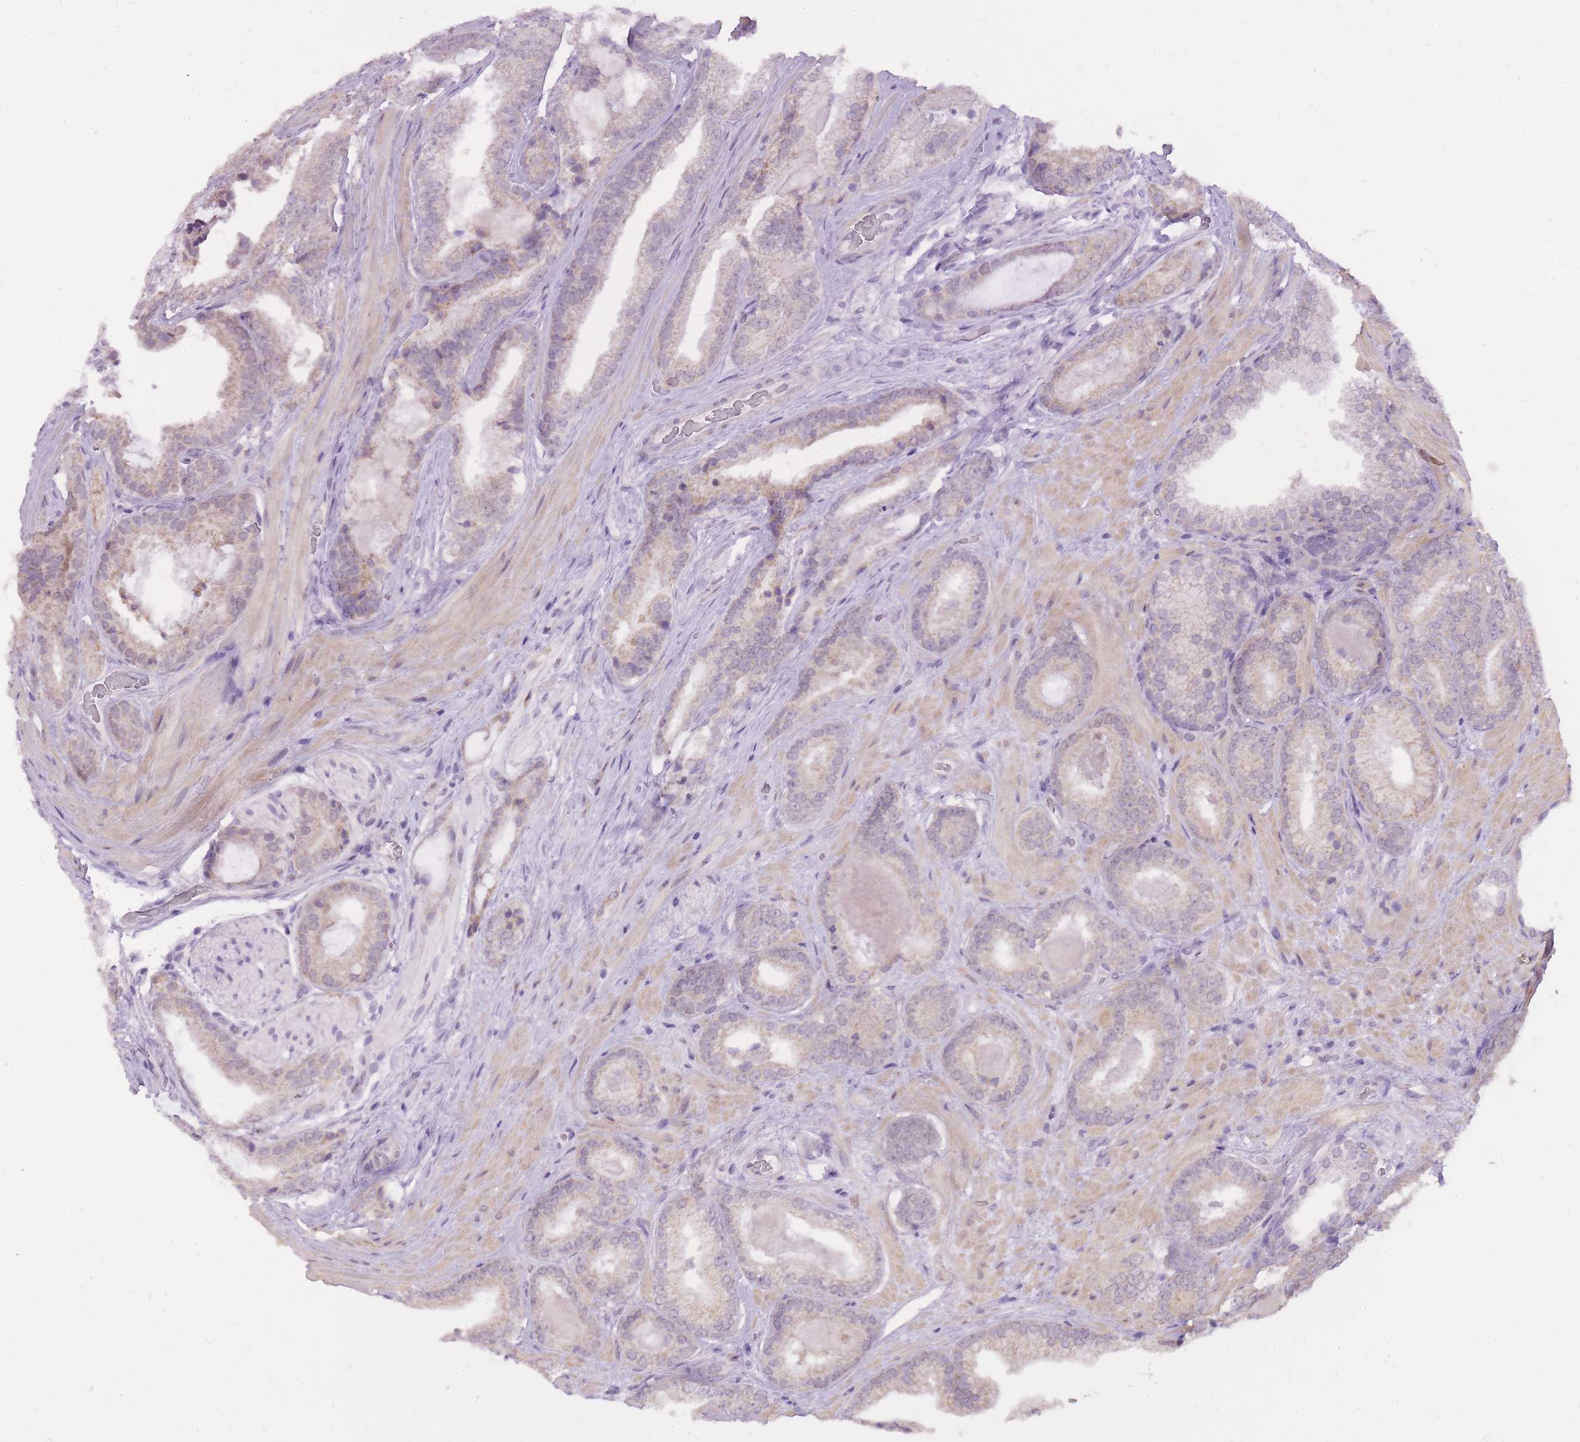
{"staining": {"intensity": "weak", "quantity": "<25%", "location": "cytoplasmic/membranous"}, "tissue": "prostate cancer", "cell_type": "Tumor cells", "image_type": "cancer", "snomed": [{"axis": "morphology", "description": "Adenocarcinoma, Low grade"}, {"axis": "topography", "description": "Prostate"}], "caption": "A micrograph of prostate cancer stained for a protein displays no brown staining in tumor cells.", "gene": "TIGD1", "patient": {"sex": "male", "age": 57}}